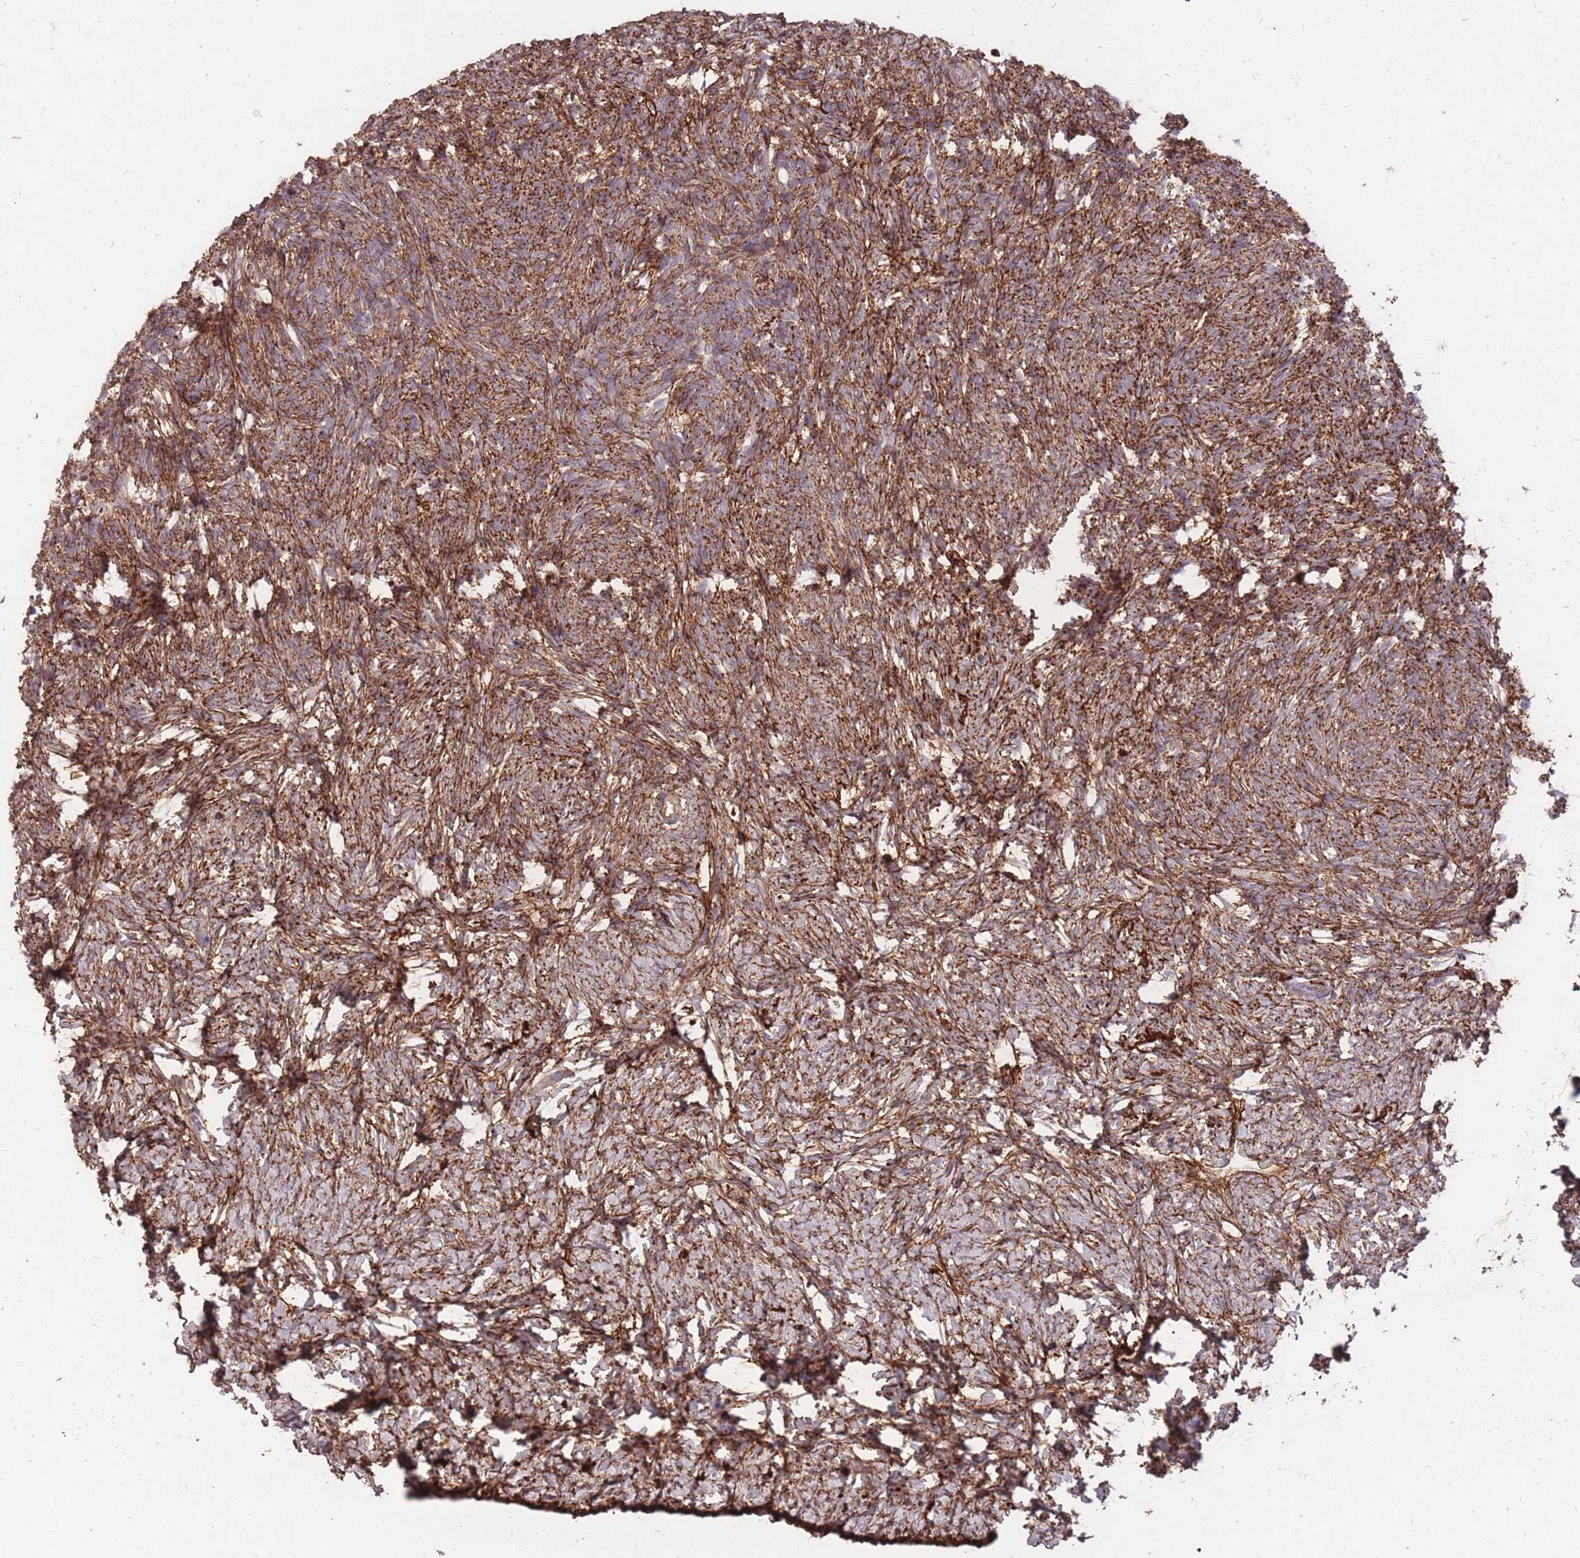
{"staining": {"intensity": "moderate", "quantity": ">75%", "location": "cytoplasmic/membranous"}, "tissue": "ovary", "cell_type": "Ovarian stroma cells", "image_type": "normal", "snomed": [{"axis": "morphology", "description": "Normal tissue, NOS"}, {"axis": "topography", "description": "Ovary"}], "caption": "A high-resolution image shows immunohistochemistry staining of benign ovary, which reveals moderate cytoplasmic/membranous staining in about >75% of ovarian stroma cells. Using DAB (3,3'-diaminobenzidine) (brown) and hematoxylin (blue) stains, captured at high magnification using brightfield microscopy.", "gene": "DYNC1LI2", "patient": {"sex": "female", "age": 39}}